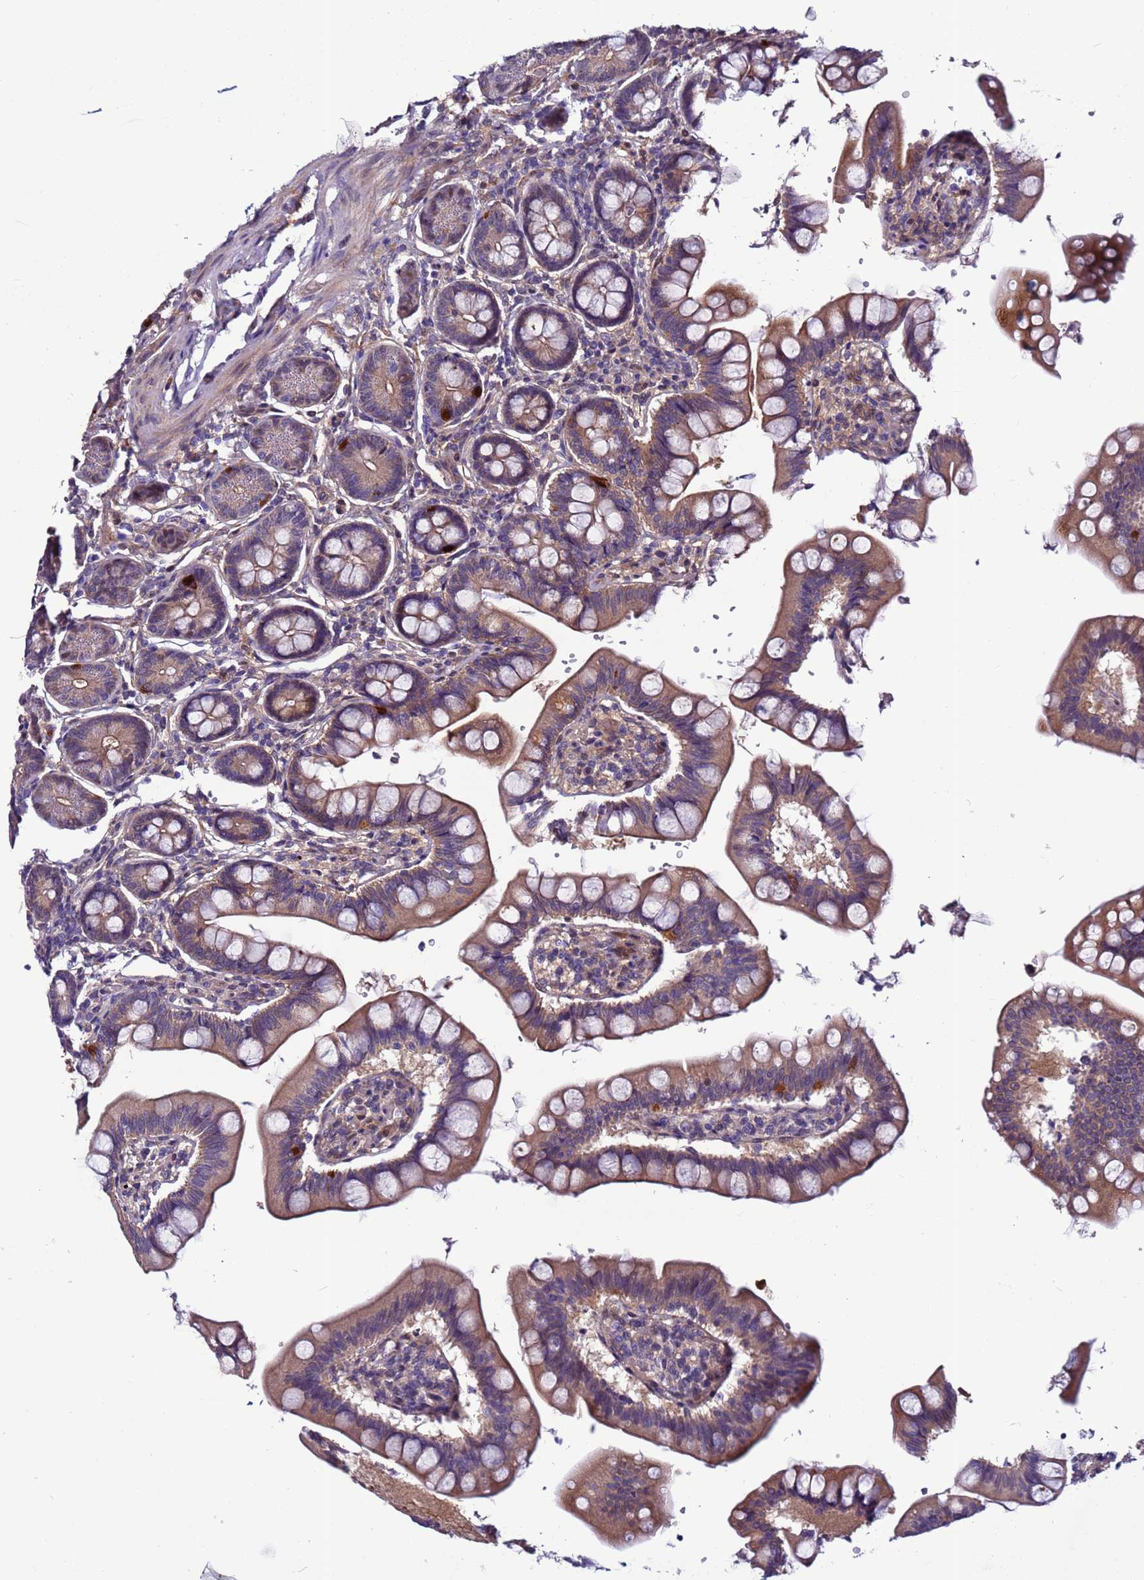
{"staining": {"intensity": "moderate", "quantity": "25%-75%", "location": "cytoplasmic/membranous"}, "tissue": "small intestine", "cell_type": "Glandular cells", "image_type": "normal", "snomed": [{"axis": "morphology", "description": "Normal tissue, NOS"}, {"axis": "topography", "description": "Small intestine"}], "caption": "IHC of unremarkable small intestine displays medium levels of moderate cytoplasmic/membranous expression in about 25%-75% of glandular cells. (Stains: DAB (3,3'-diaminobenzidine) in brown, nuclei in blue, Microscopy: brightfield microscopy at high magnification).", "gene": "C8G", "patient": {"sex": "male", "age": 7}}